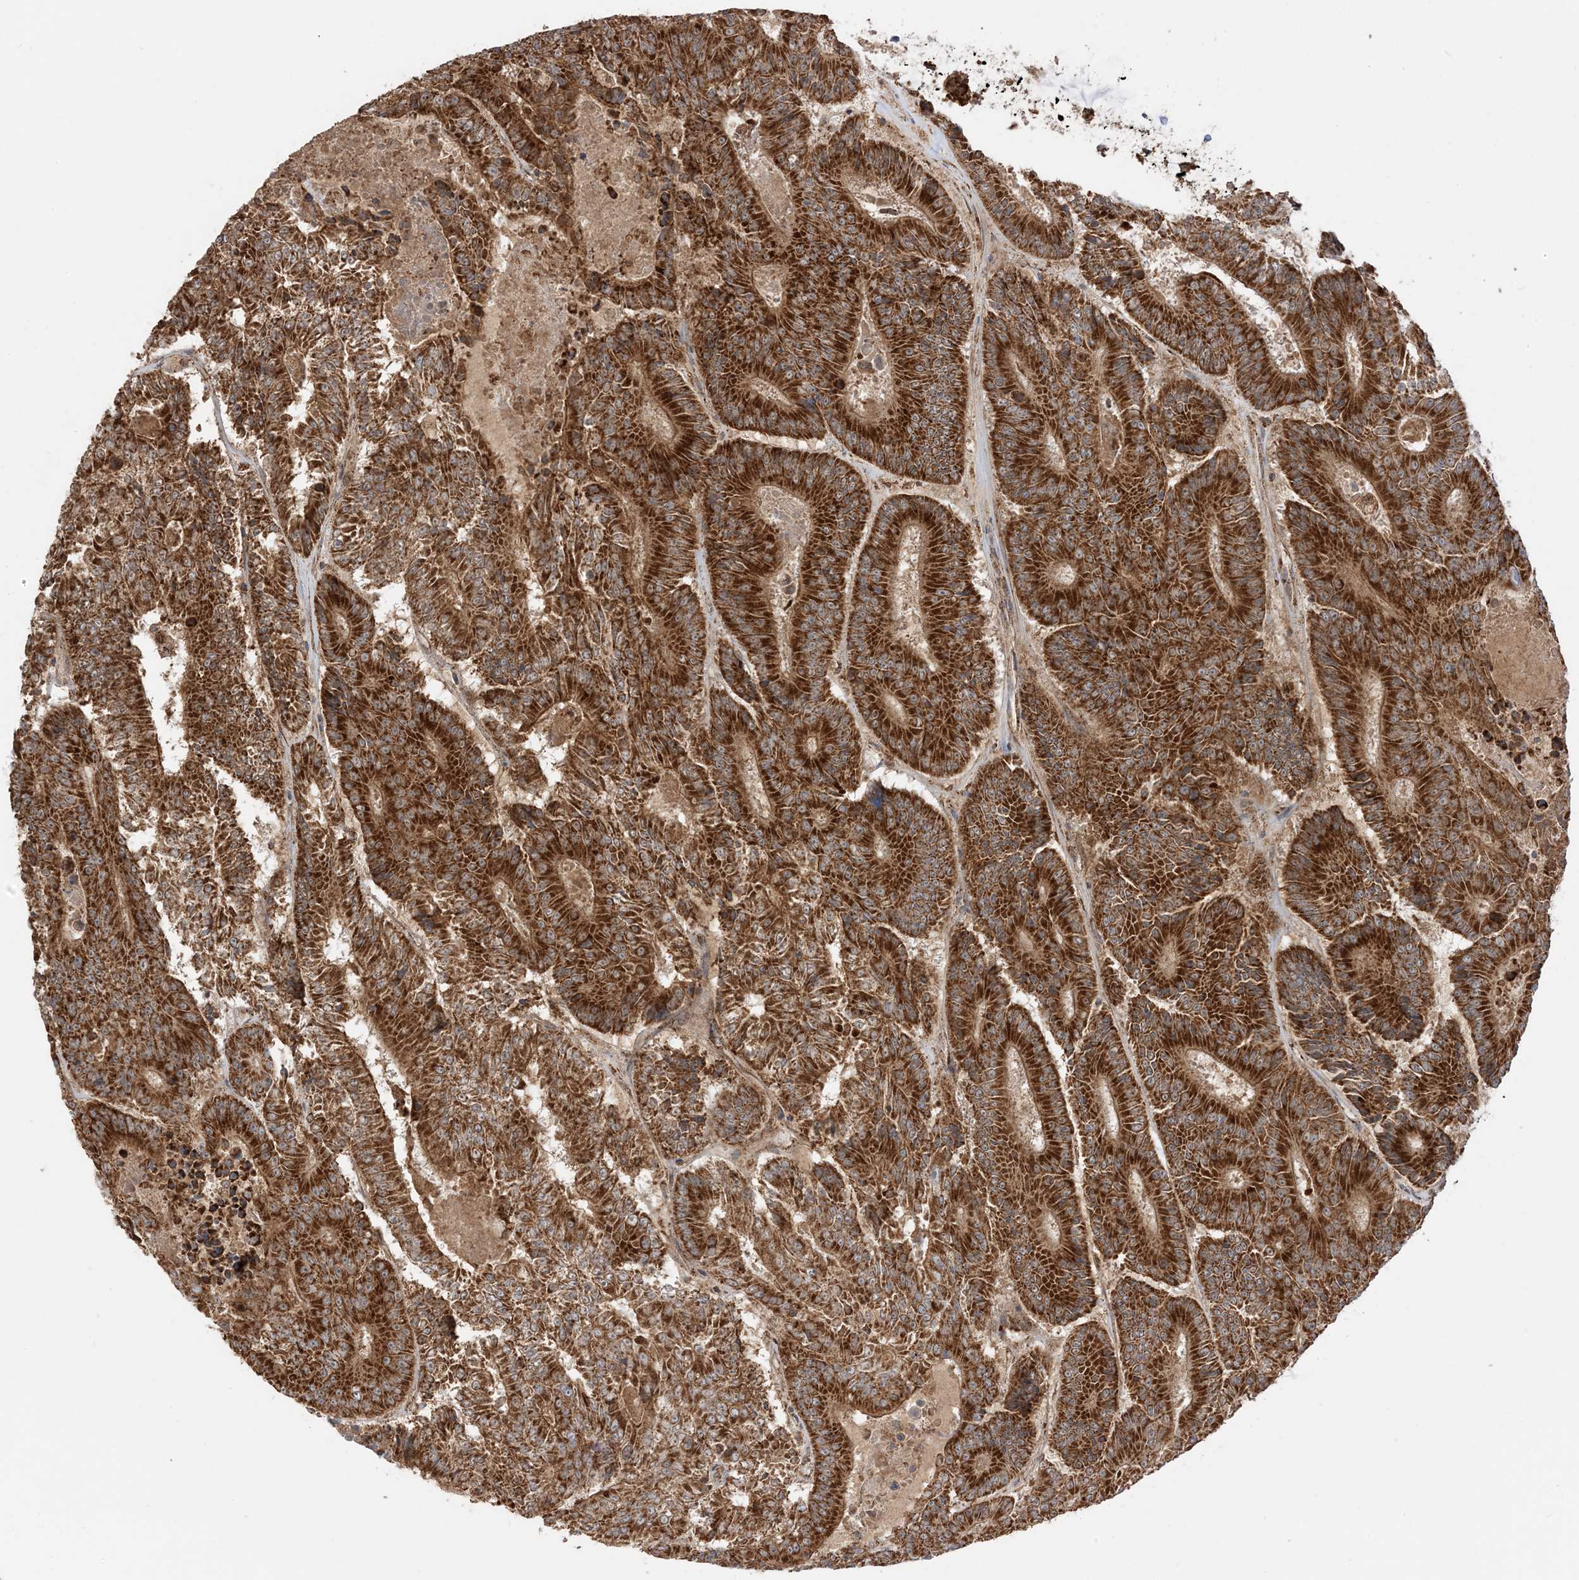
{"staining": {"intensity": "strong", "quantity": ">75%", "location": "cytoplasmic/membranous"}, "tissue": "colorectal cancer", "cell_type": "Tumor cells", "image_type": "cancer", "snomed": [{"axis": "morphology", "description": "Adenocarcinoma, NOS"}, {"axis": "topography", "description": "Colon"}], "caption": "This image shows immunohistochemistry staining of human adenocarcinoma (colorectal), with high strong cytoplasmic/membranous positivity in approximately >75% of tumor cells.", "gene": "N4BP3", "patient": {"sex": "male", "age": 83}}